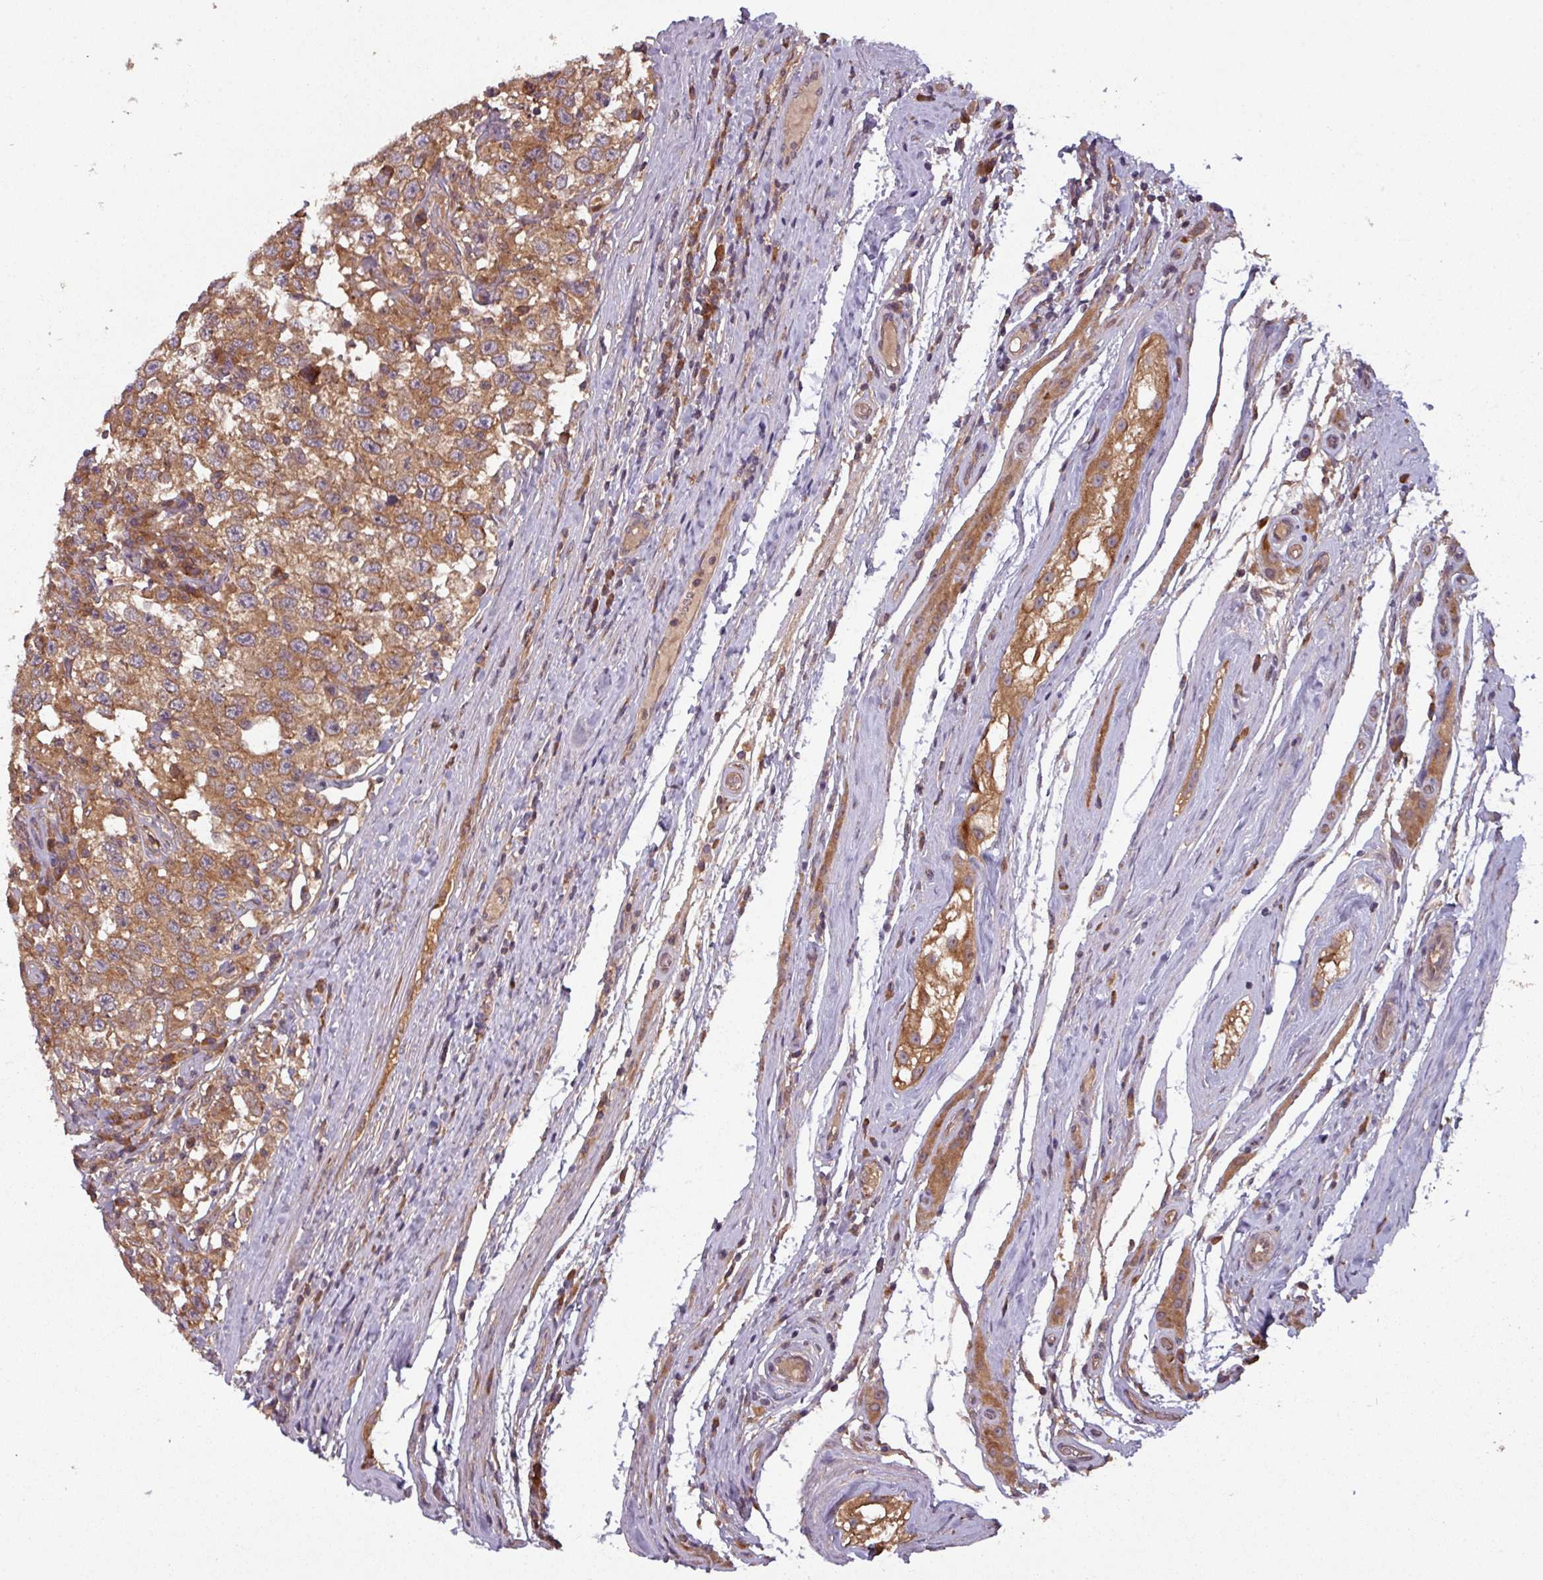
{"staining": {"intensity": "moderate", "quantity": ">75%", "location": "cytoplasmic/membranous"}, "tissue": "testis cancer", "cell_type": "Tumor cells", "image_type": "cancer", "snomed": [{"axis": "morphology", "description": "Seminoma, NOS"}, {"axis": "topography", "description": "Testis"}], "caption": "DAB immunohistochemical staining of testis seminoma exhibits moderate cytoplasmic/membranous protein staining in about >75% of tumor cells.", "gene": "GSKIP", "patient": {"sex": "male", "age": 41}}